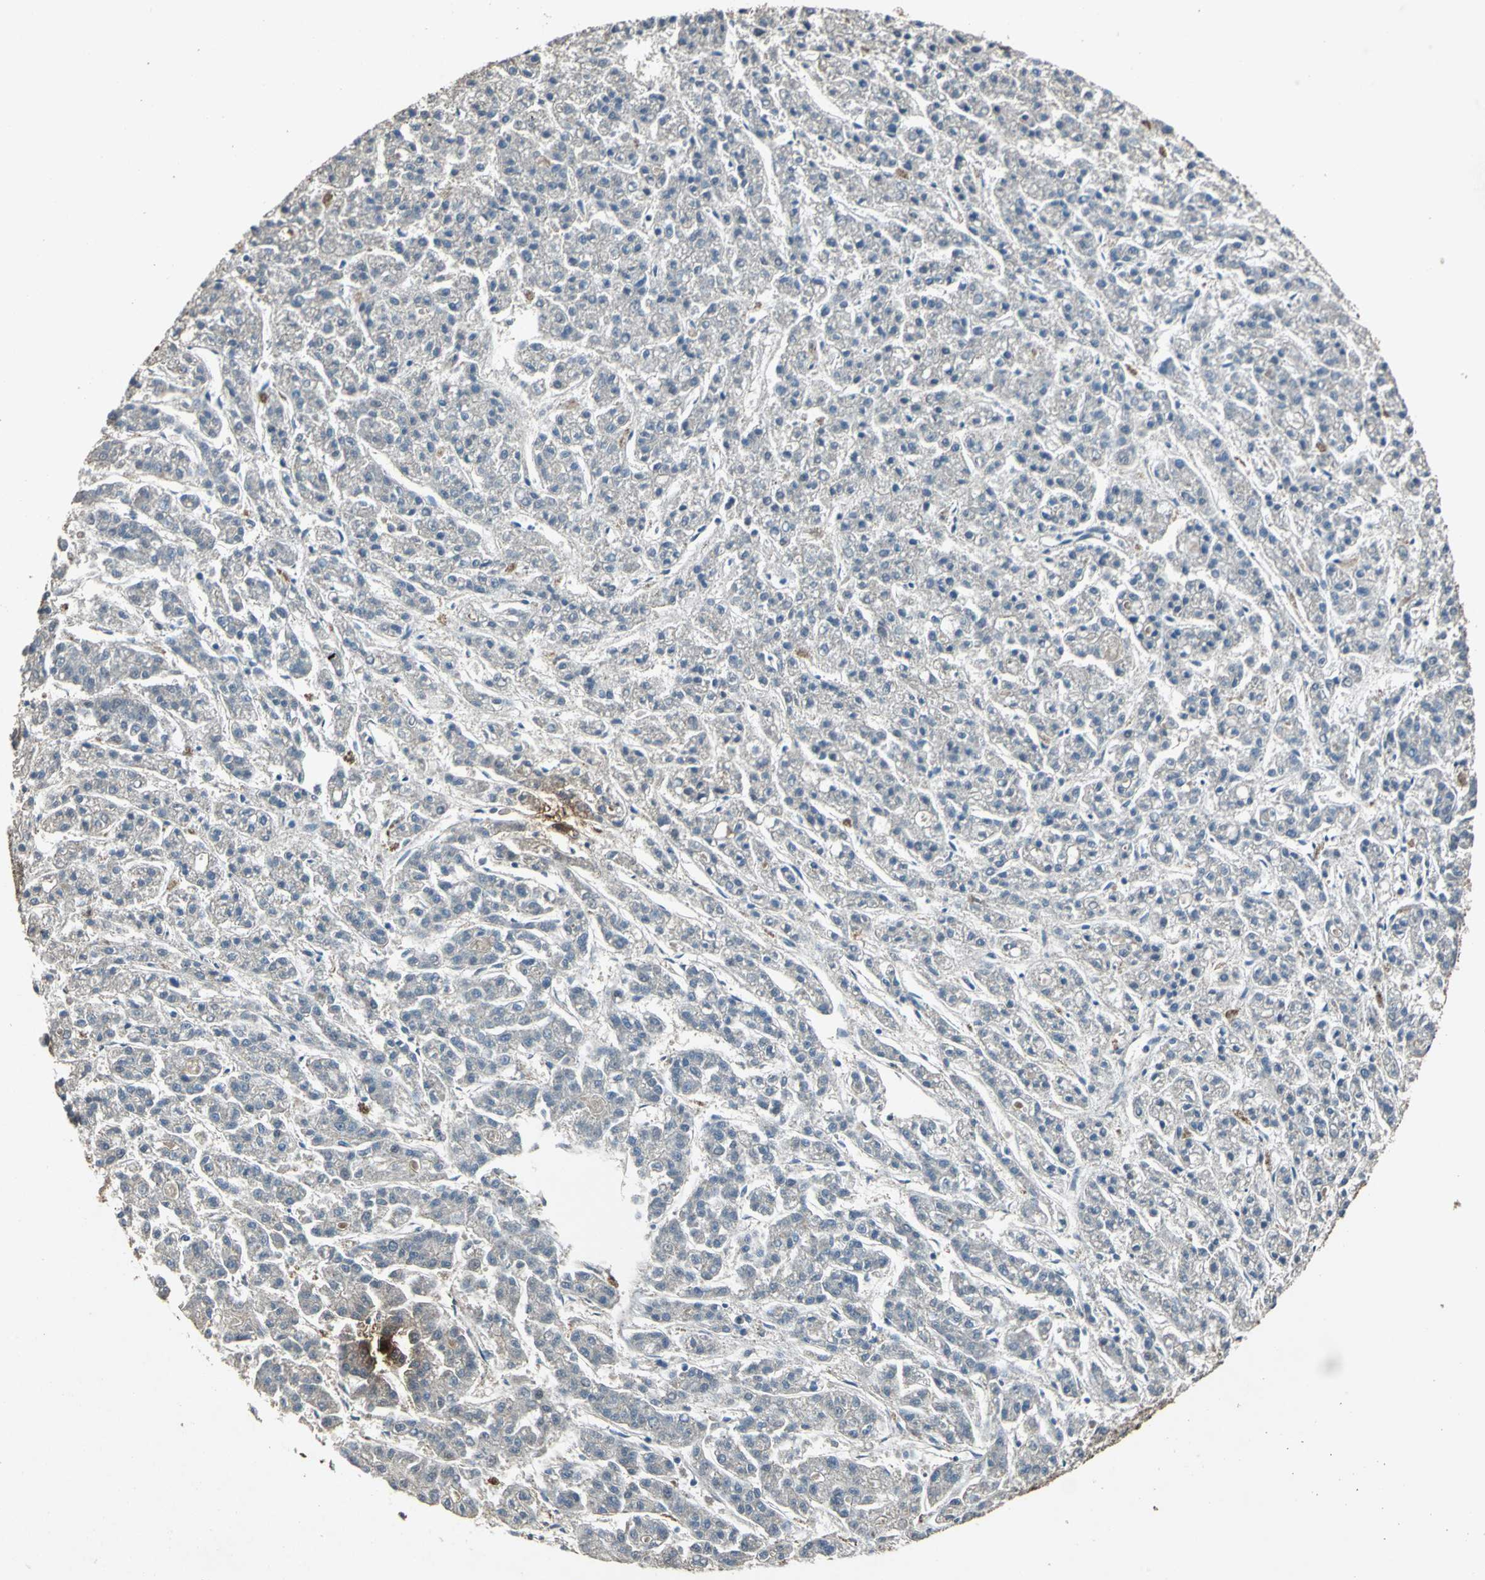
{"staining": {"intensity": "negative", "quantity": "none", "location": "none"}, "tissue": "liver cancer", "cell_type": "Tumor cells", "image_type": "cancer", "snomed": [{"axis": "morphology", "description": "Carcinoma, Hepatocellular, NOS"}, {"axis": "topography", "description": "Liver"}], "caption": "Photomicrograph shows no protein positivity in tumor cells of liver hepatocellular carcinoma tissue.", "gene": "AHSA1", "patient": {"sex": "male", "age": 70}}